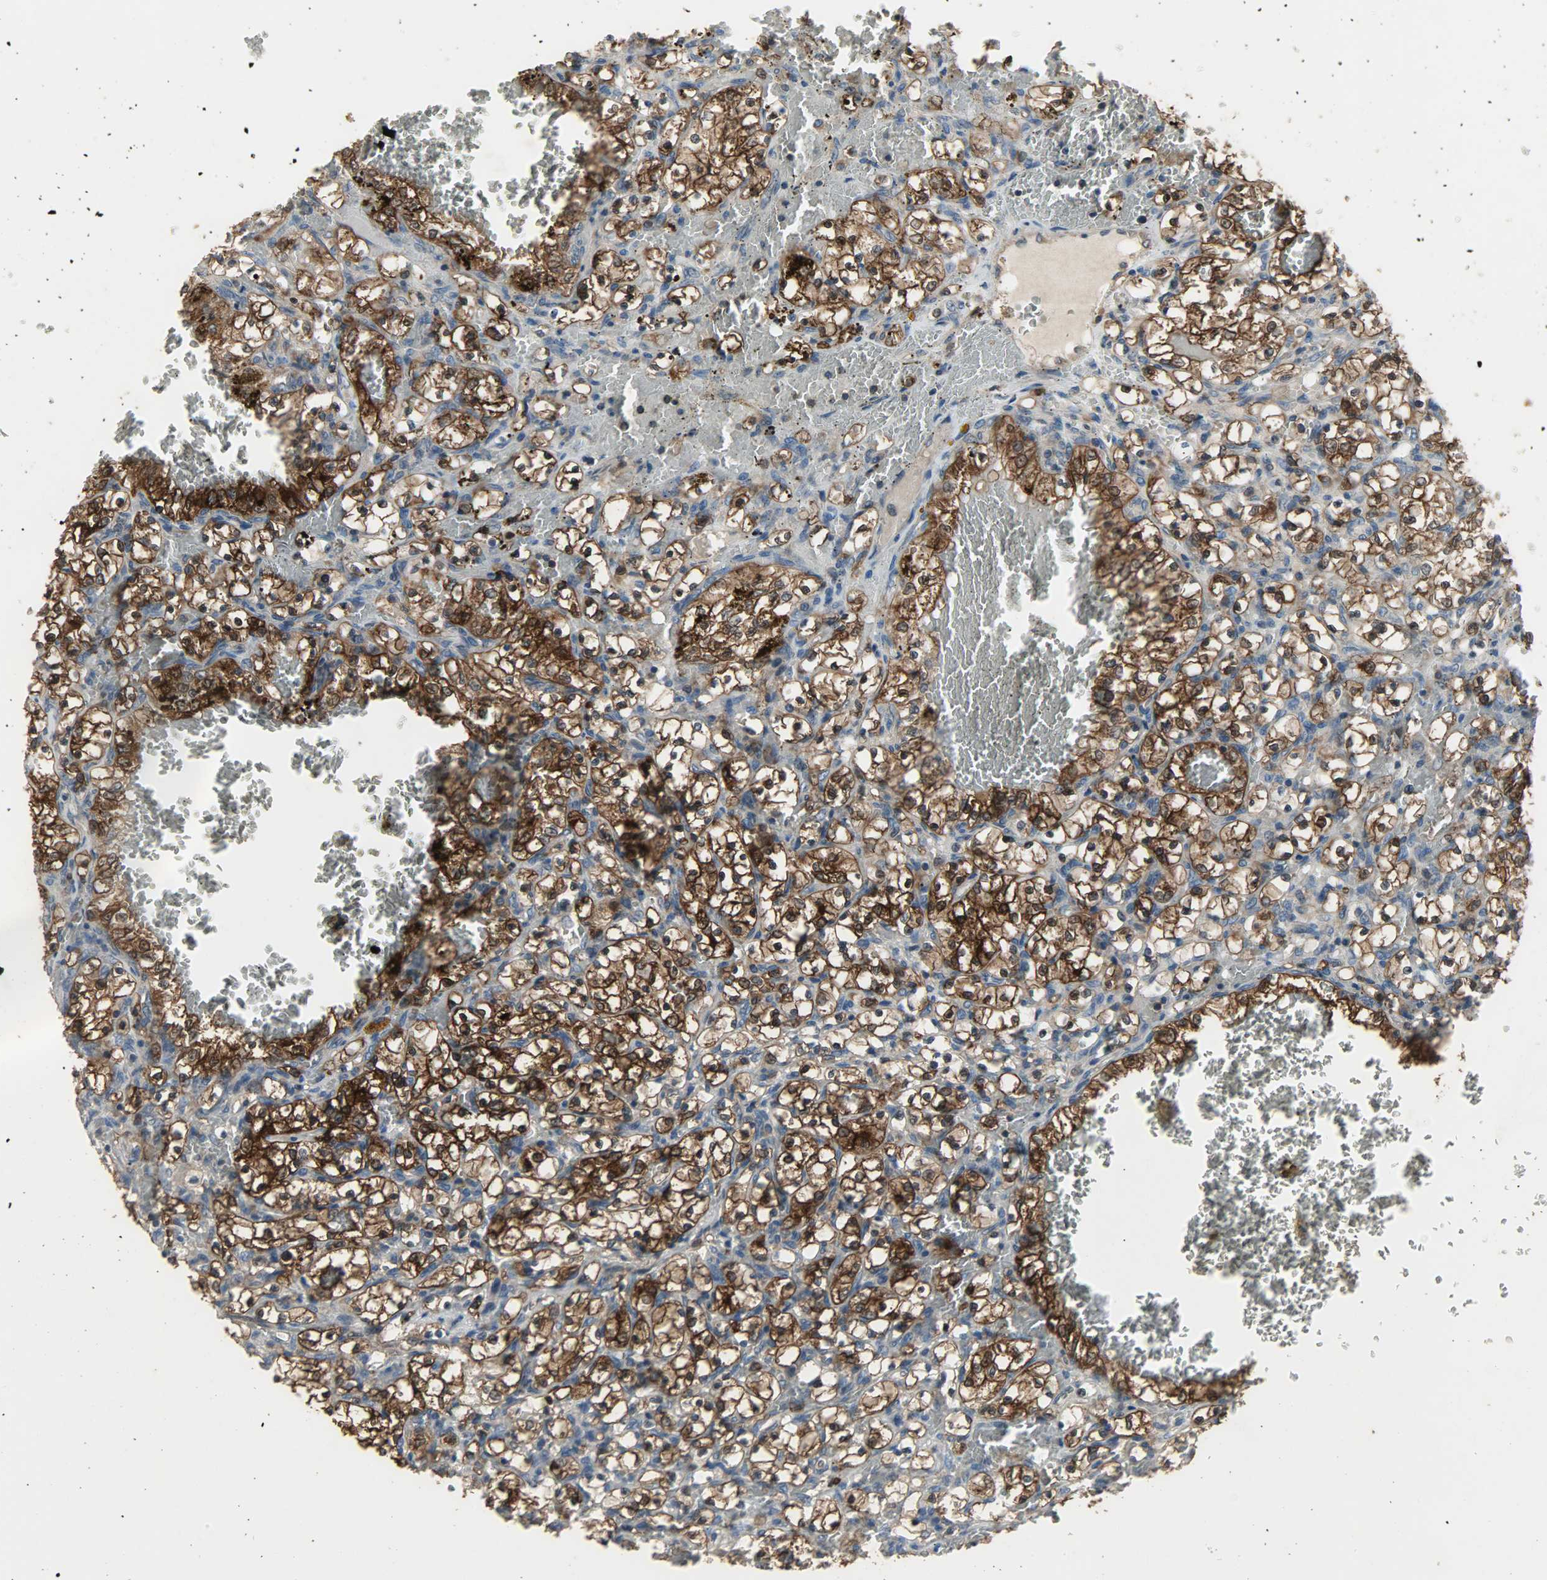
{"staining": {"intensity": "strong", "quantity": ">75%", "location": "cytoplasmic/membranous,nuclear"}, "tissue": "renal cancer", "cell_type": "Tumor cells", "image_type": "cancer", "snomed": [{"axis": "morphology", "description": "Adenocarcinoma, NOS"}, {"axis": "topography", "description": "Kidney"}], "caption": "Immunohistochemical staining of renal cancer (adenocarcinoma) shows strong cytoplasmic/membranous and nuclear protein positivity in approximately >75% of tumor cells. (Brightfield microscopy of DAB IHC at high magnification).", "gene": "AMT", "patient": {"sex": "female", "age": 69}}